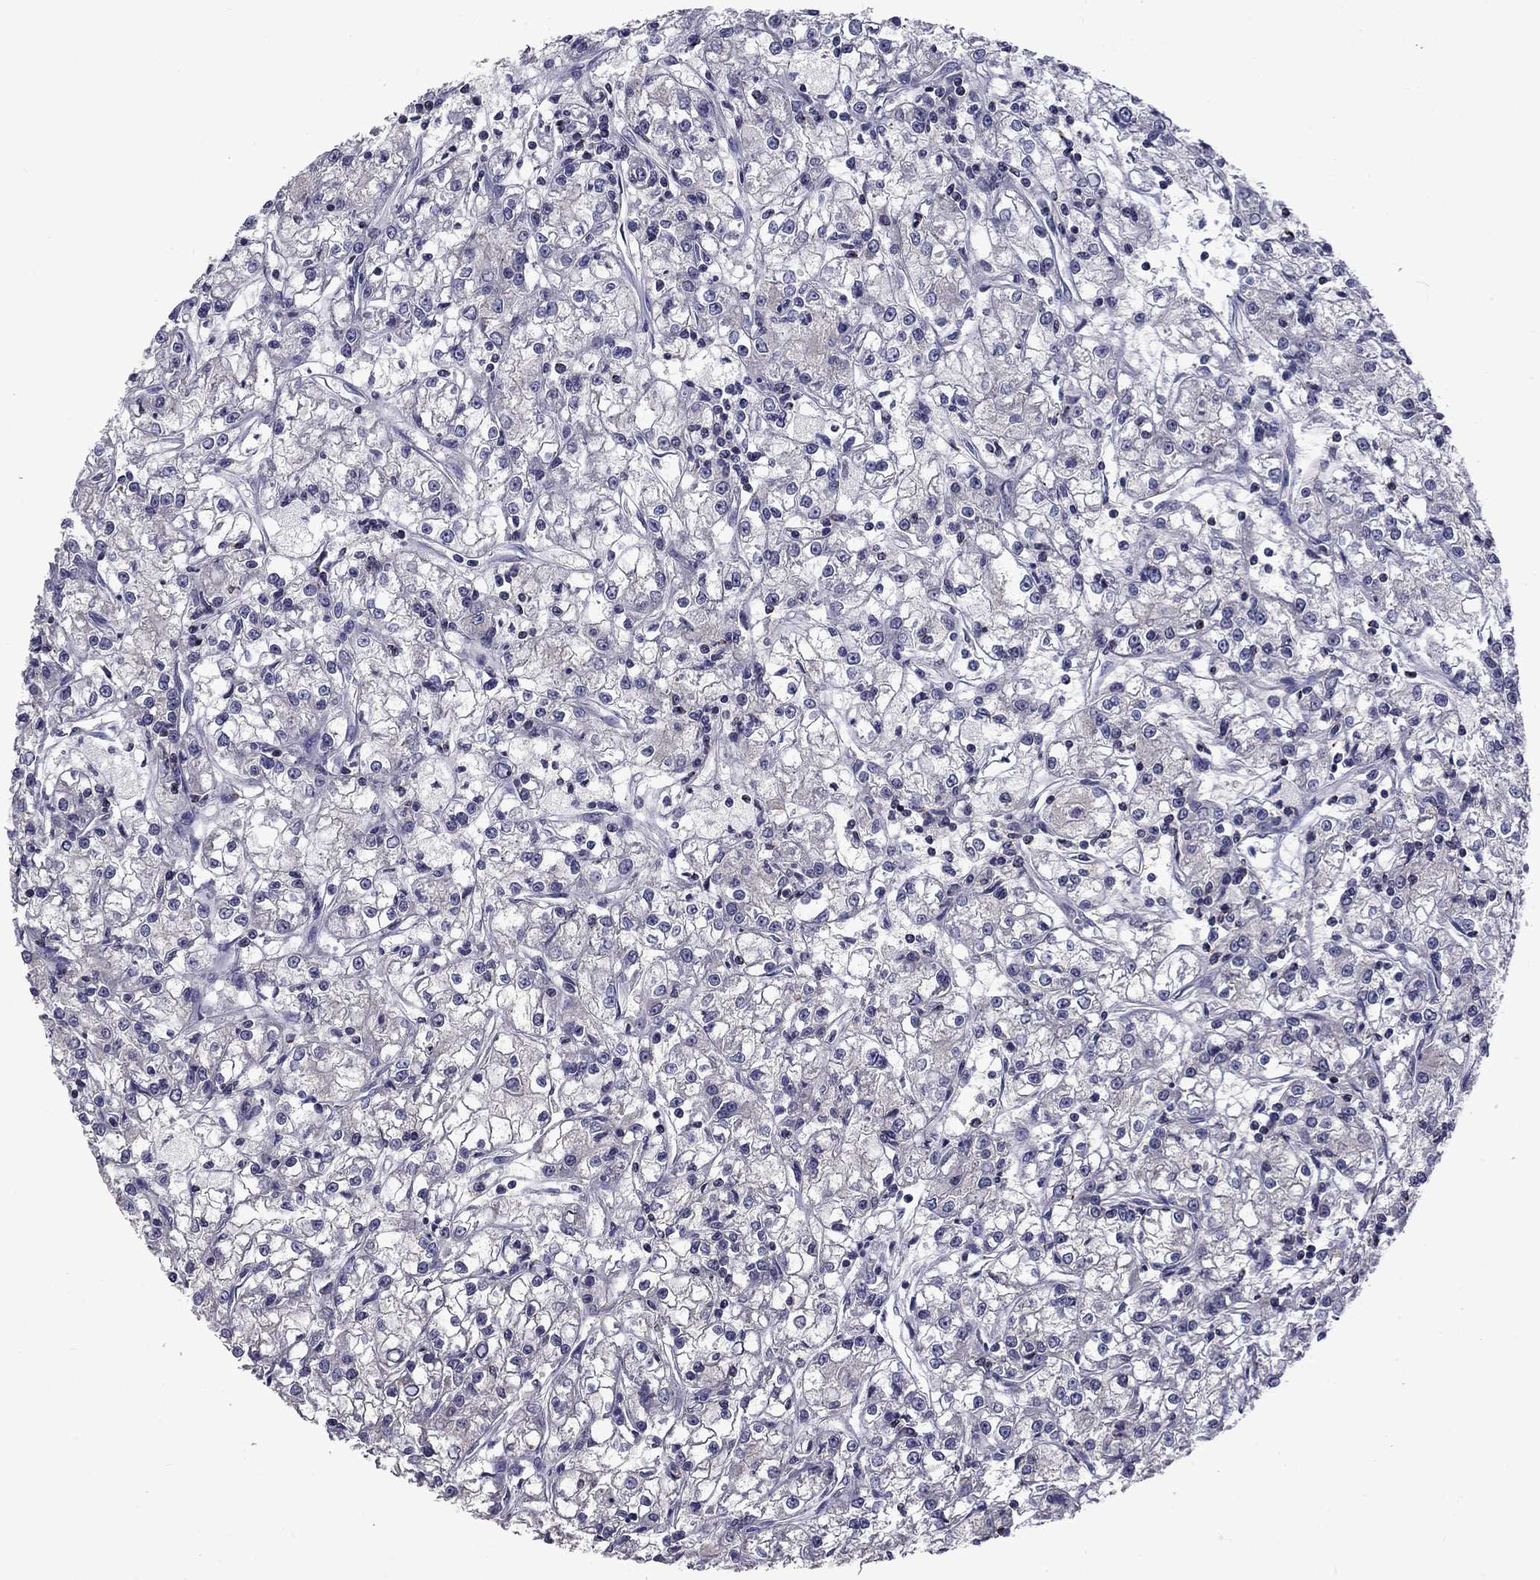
{"staining": {"intensity": "negative", "quantity": "none", "location": "none"}, "tissue": "renal cancer", "cell_type": "Tumor cells", "image_type": "cancer", "snomed": [{"axis": "morphology", "description": "Adenocarcinoma, NOS"}, {"axis": "topography", "description": "Kidney"}], "caption": "IHC histopathology image of adenocarcinoma (renal) stained for a protein (brown), which demonstrates no staining in tumor cells.", "gene": "SNTA1", "patient": {"sex": "female", "age": 59}}